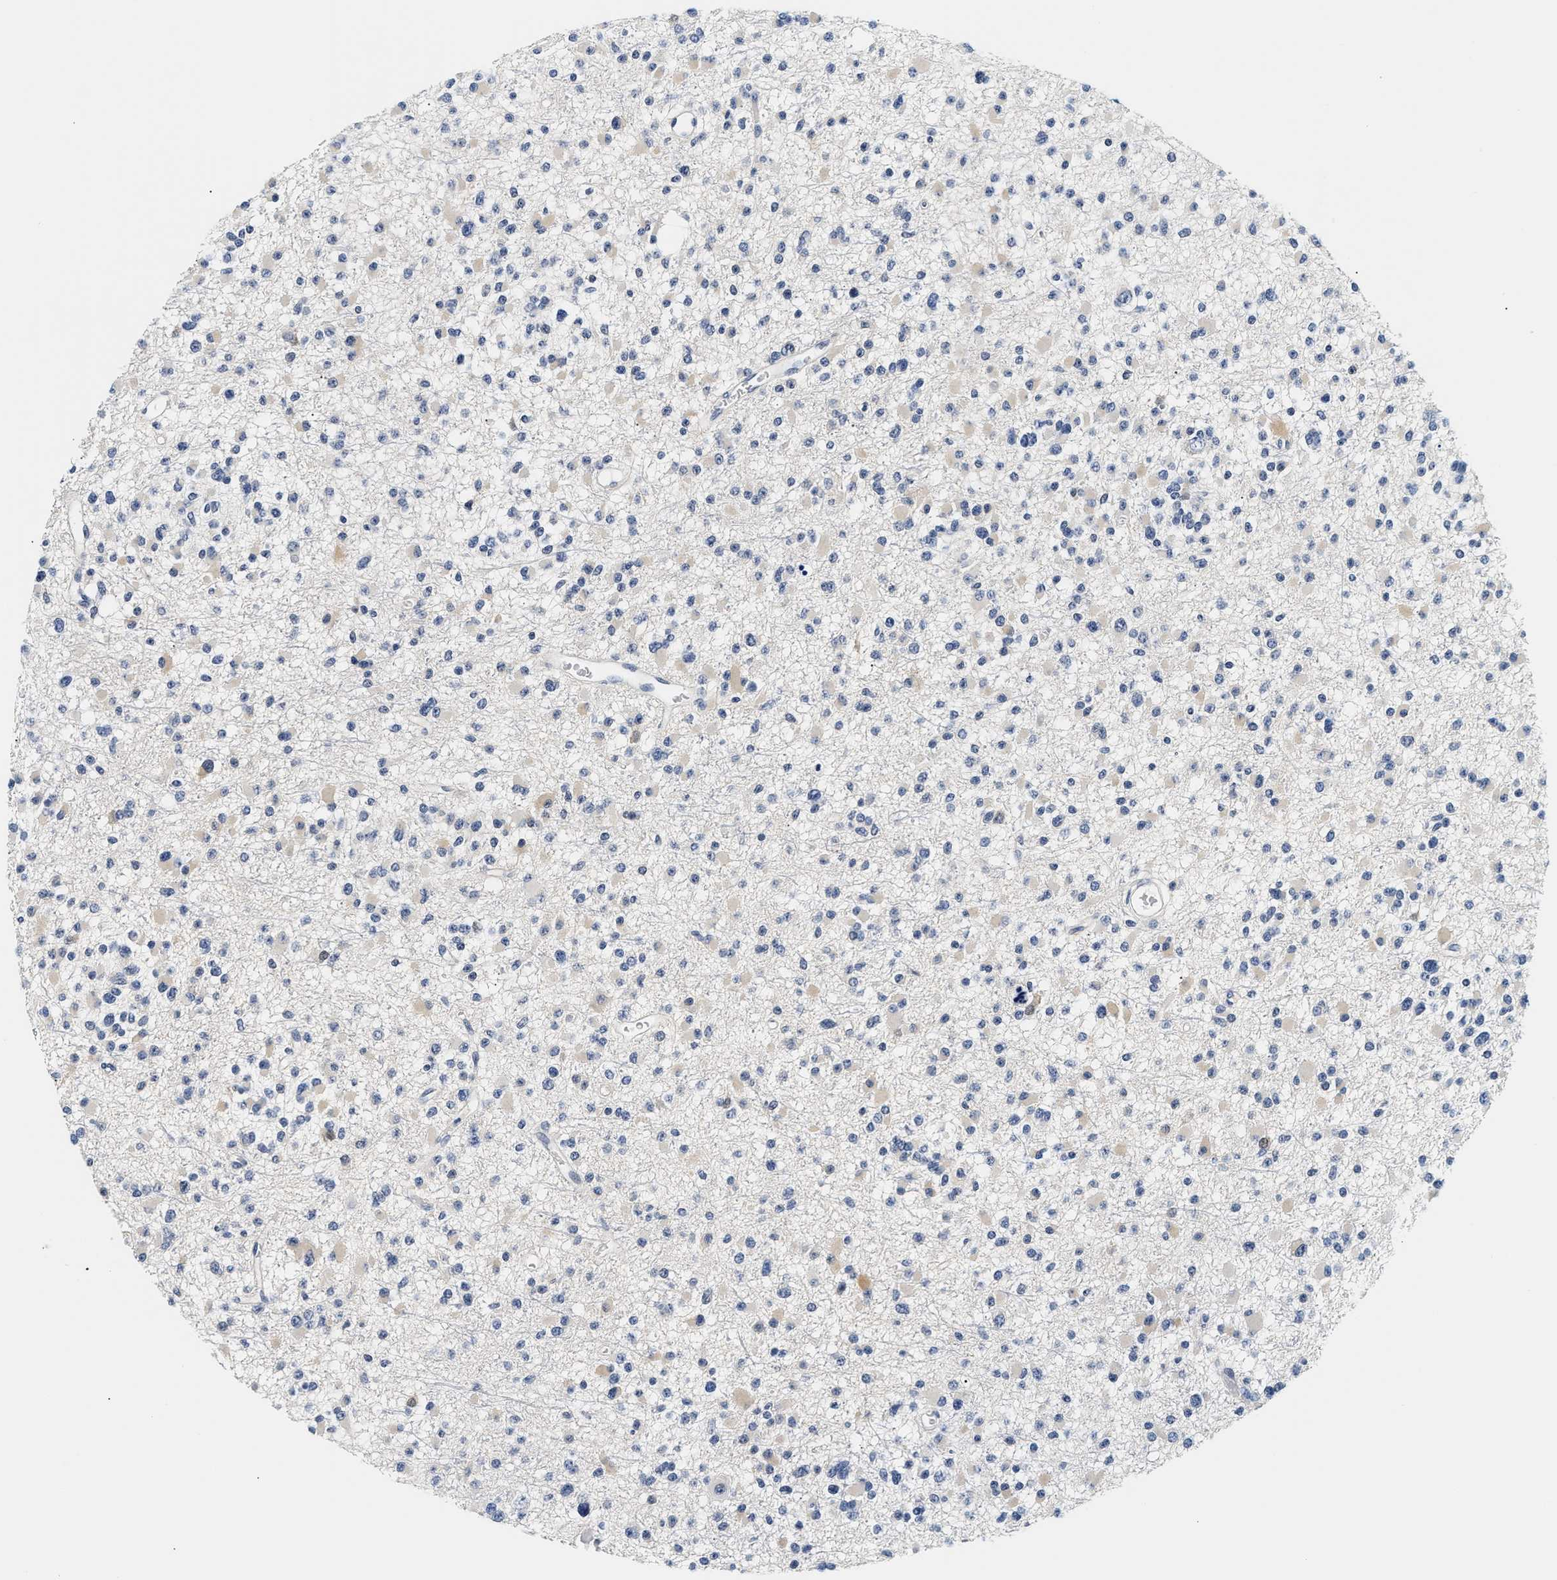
{"staining": {"intensity": "negative", "quantity": "none", "location": "none"}, "tissue": "glioma", "cell_type": "Tumor cells", "image_type": "cancer", "snomed": [{"axis": "morphology", "description": "Glioma, malignant, Low grade"}, {"axis": "topography", "description": "Brain"}], "caption": "The photomicrograph exhibits no staining of tumor cells in glioma.", "gene": "UCHL3", "patient": {"sex": "female", "age": 22}}